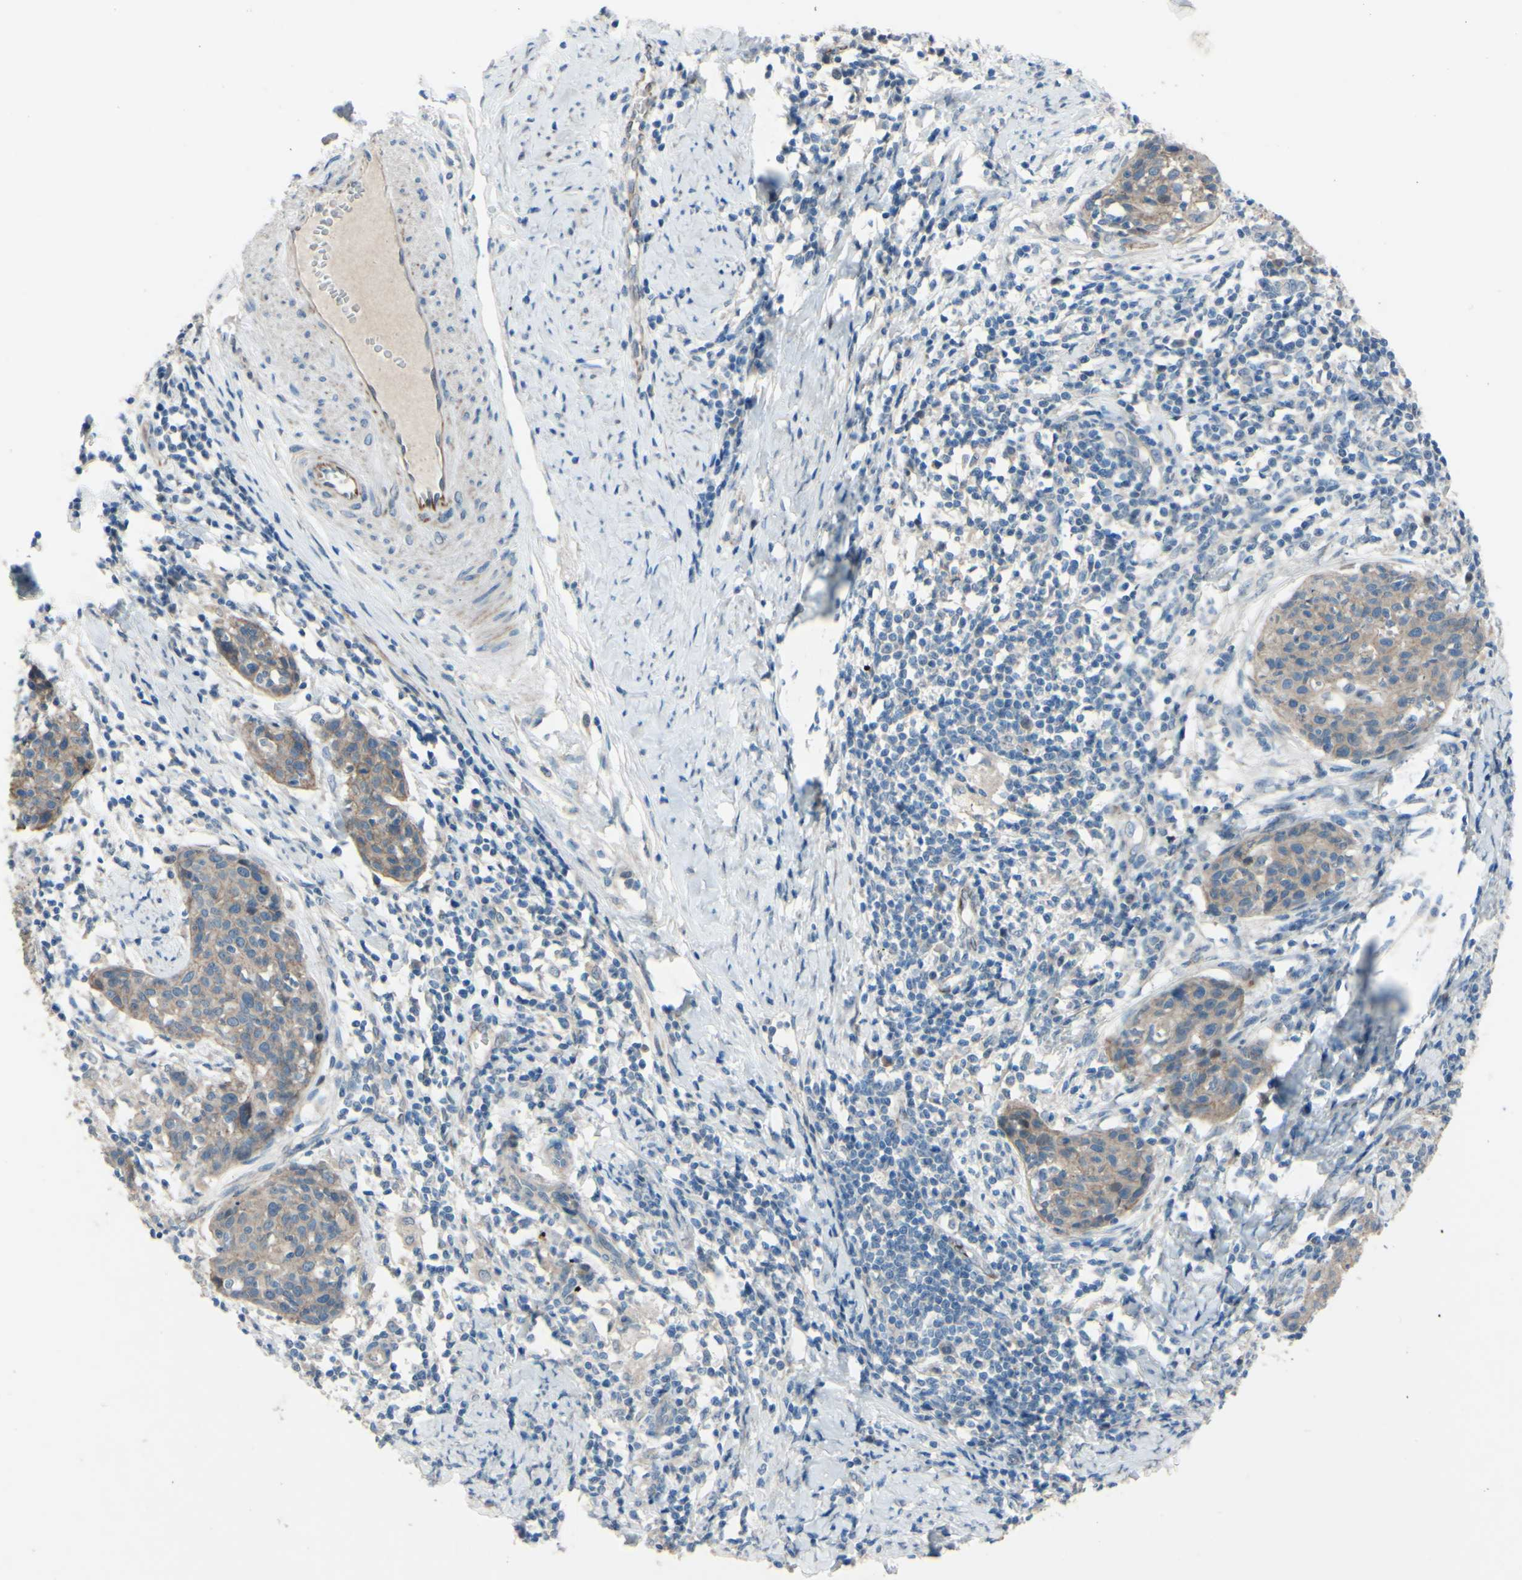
{"staining": {"intensity": "weak", "quantity": ">75%", "location": "cytoplasmic/membranous"}, "tissue": "cervical cancer", "cell_type": "Tumor cells", "image_type": "cancer", "snomed": [{"axis": "morphology", "description": "Squamous cell carcinoma, NOS"}, {"axis": "topography", "description": "Cervix"}], "caption": "Immunohistochemistry (IHC) image of human cervical cancer (squamous cell carcinoma) stained for a protein (brown), which reveals low levels of weak cytoplasmic/membranous staining in about >75% of tumor cells.", "gene": "CDCP1", "patient": {"sex": "female", "age": 38}}